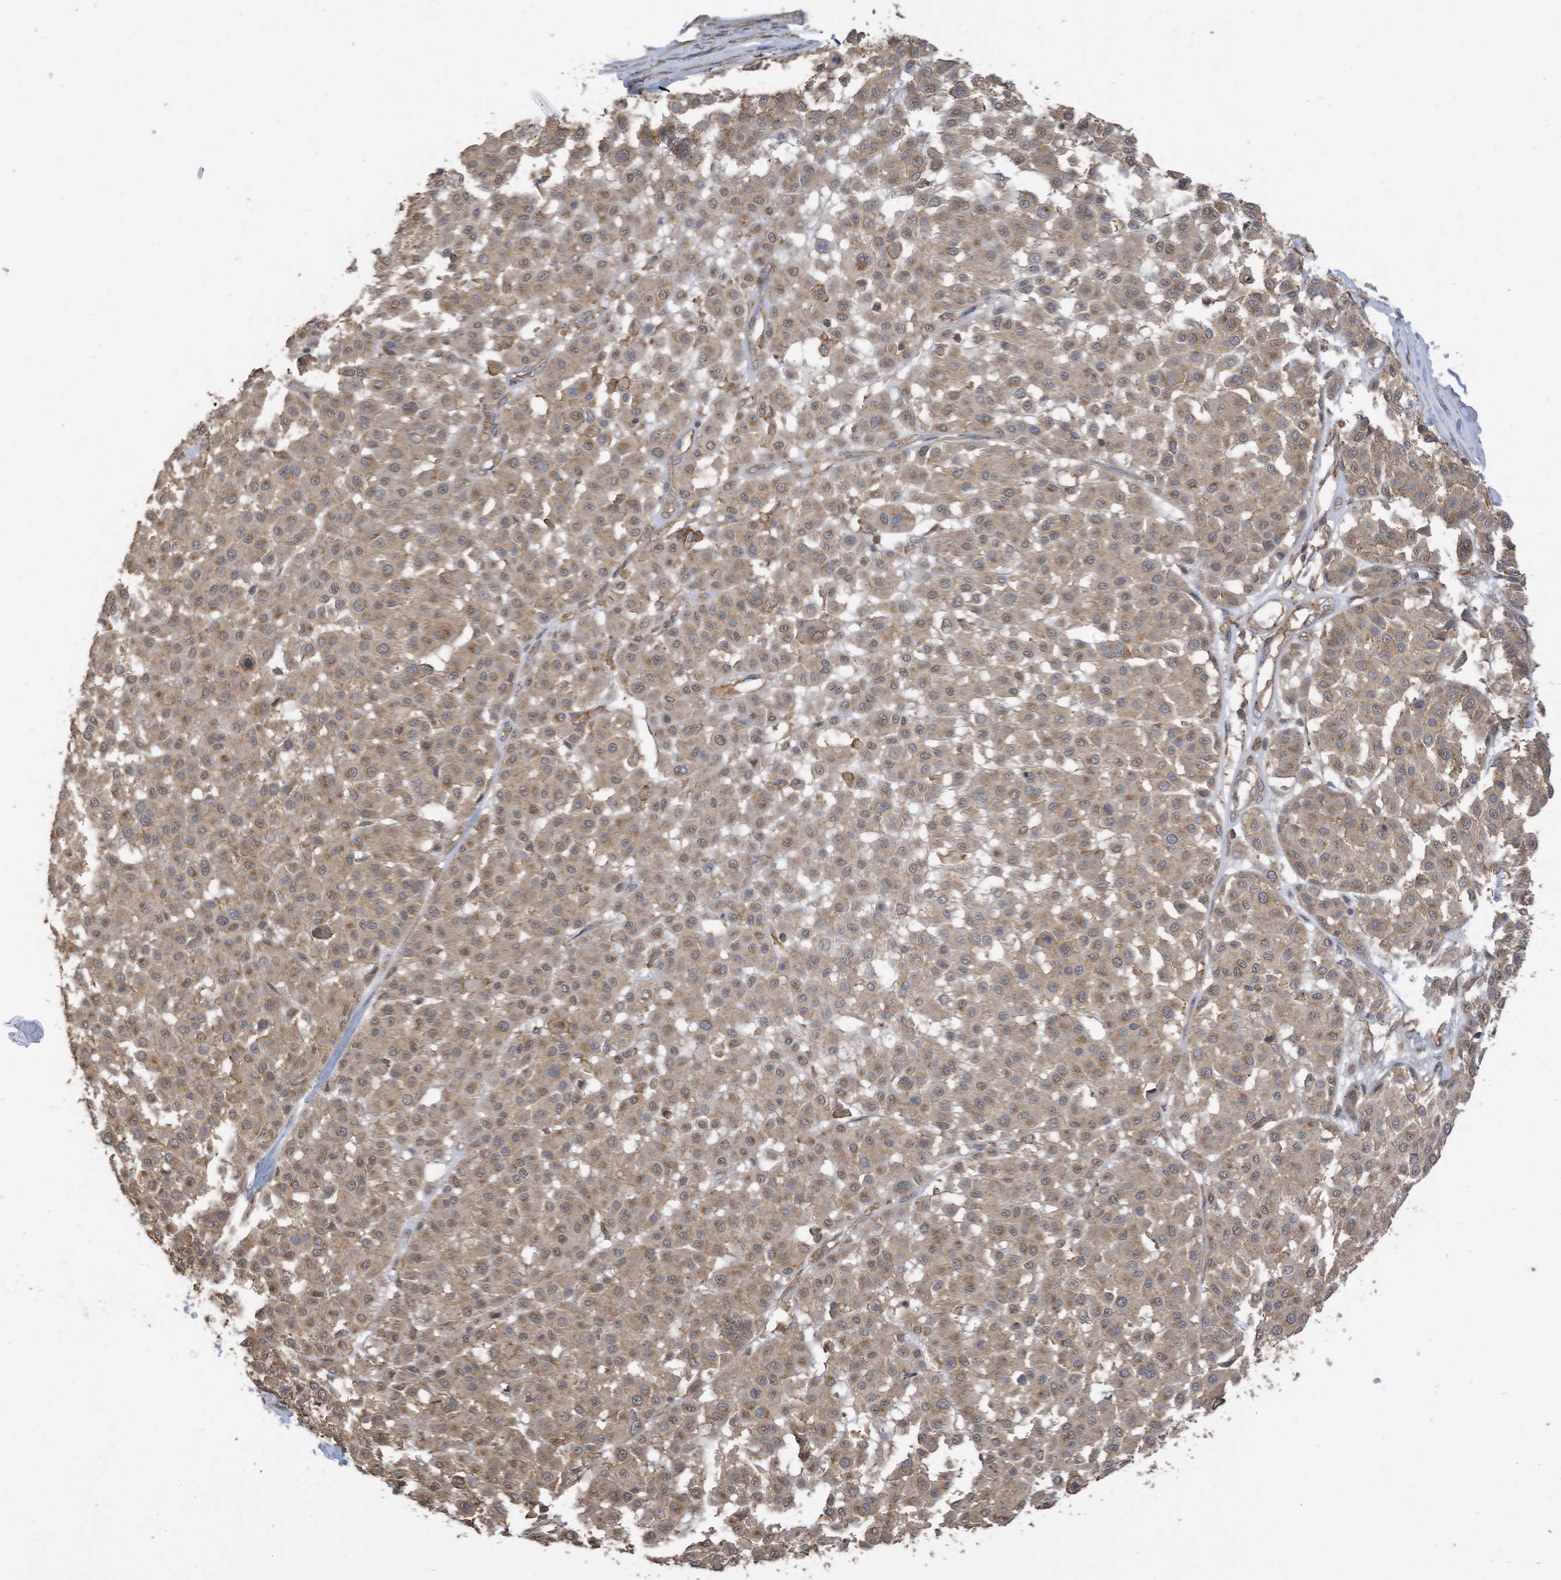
{"staining": {"intensity": "weak", "quantity": "25%-75%", "location": "cytoplasmic/membranous"}, "tissue": "melanoma", "cell_type": "Tumor cells", "image_type": "cancer", "snomed": [{"axis": "morphology", "description": "Malignant melanoma, Metastatic site"}, {"axis": "topography", "description": "Soft tissue"}], "caption": "The histopathology image shows immunohistochemical staining of malignant melanoma (metastatic site). There is weak cytoplasmic/membranous staining is seen in approximately 25%-75% of tumor cells. Nuclei are stained in blue.", "gene": "COX10", "patient": {"sex": "male", "age": 41}}